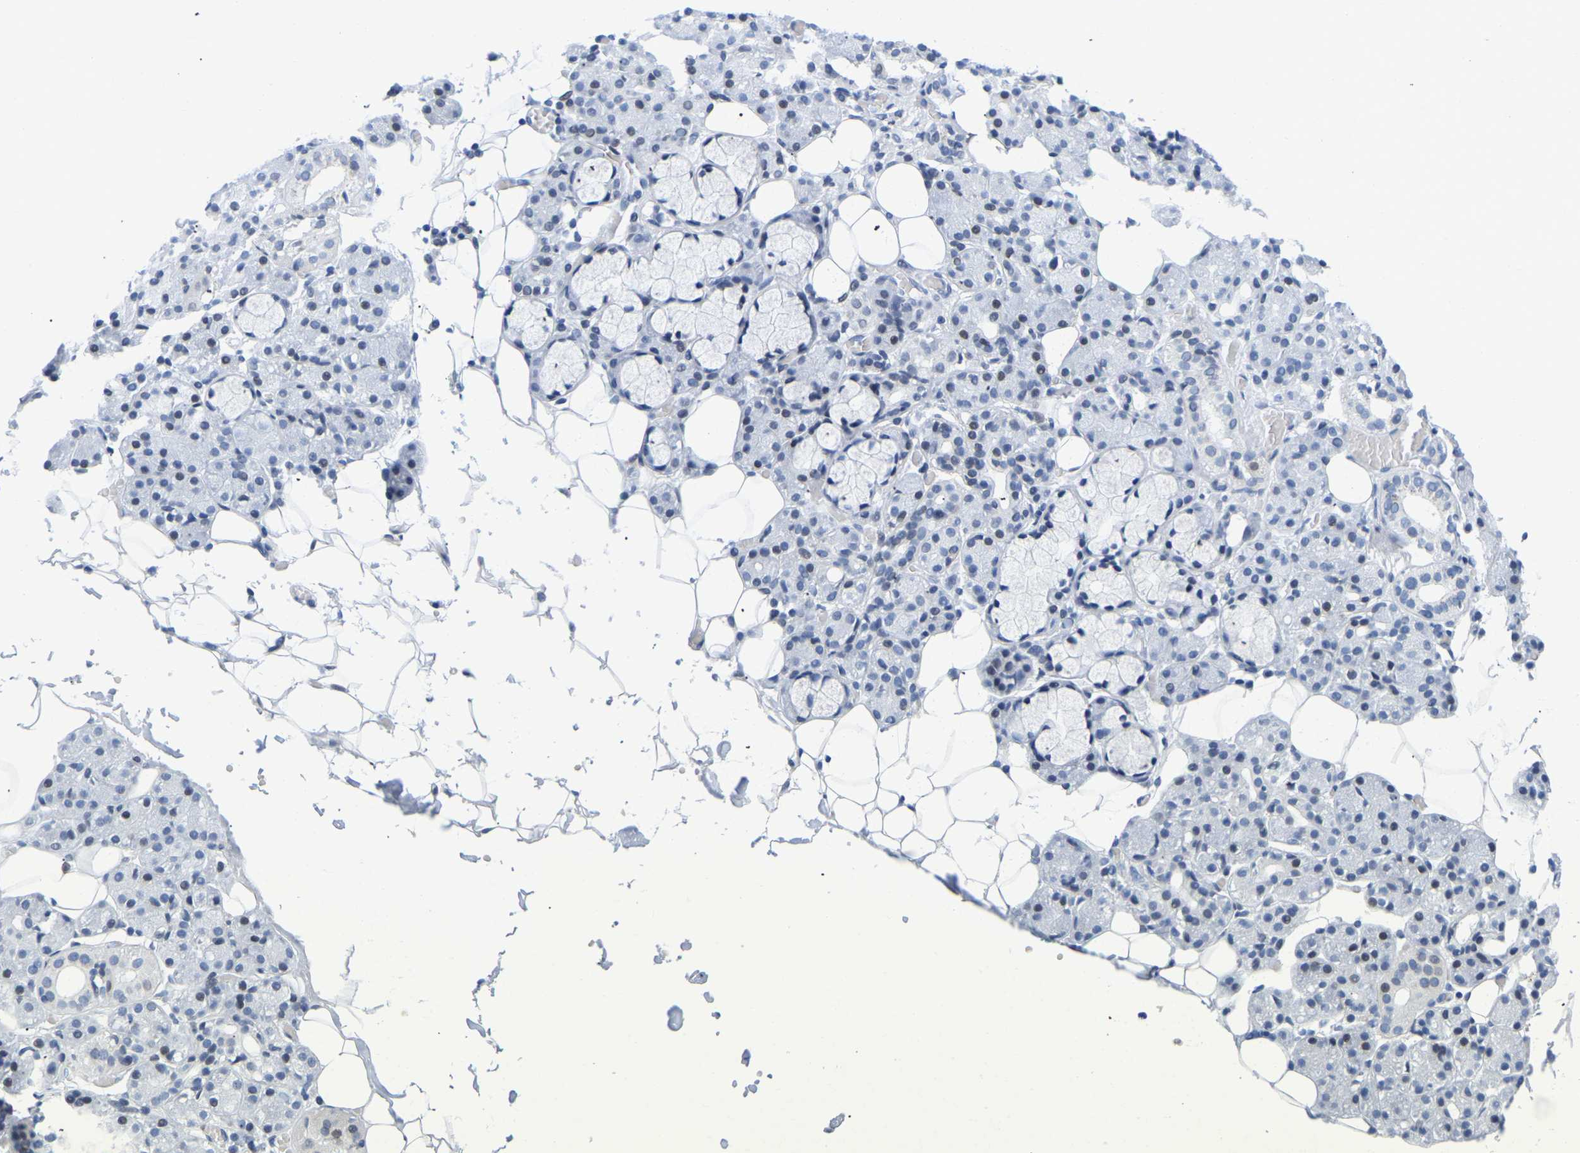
{"staining": {"intensity": "moderate", "quantity": "<25%", "location": "nuclear"}, "tissue": "salivary gland", "cell_type": "Glandular cells", "image_type": "normal", "snomed": [{"axis": "morphology", "description": "Normal tissue, NOS"}, {"axis": "topography", "description": "Salivary gland"}], "caption": "High-magnification brightfield microscopy of benign salivary gland stained with DAB (brown) and counterstained with hematoxylin (blue). glandular cells exhibit moderate nuclear staining is appreciated in approximately<25% of cells.", "gene": "UPK3A", "patient": {"sex": "male", "age": 63}}